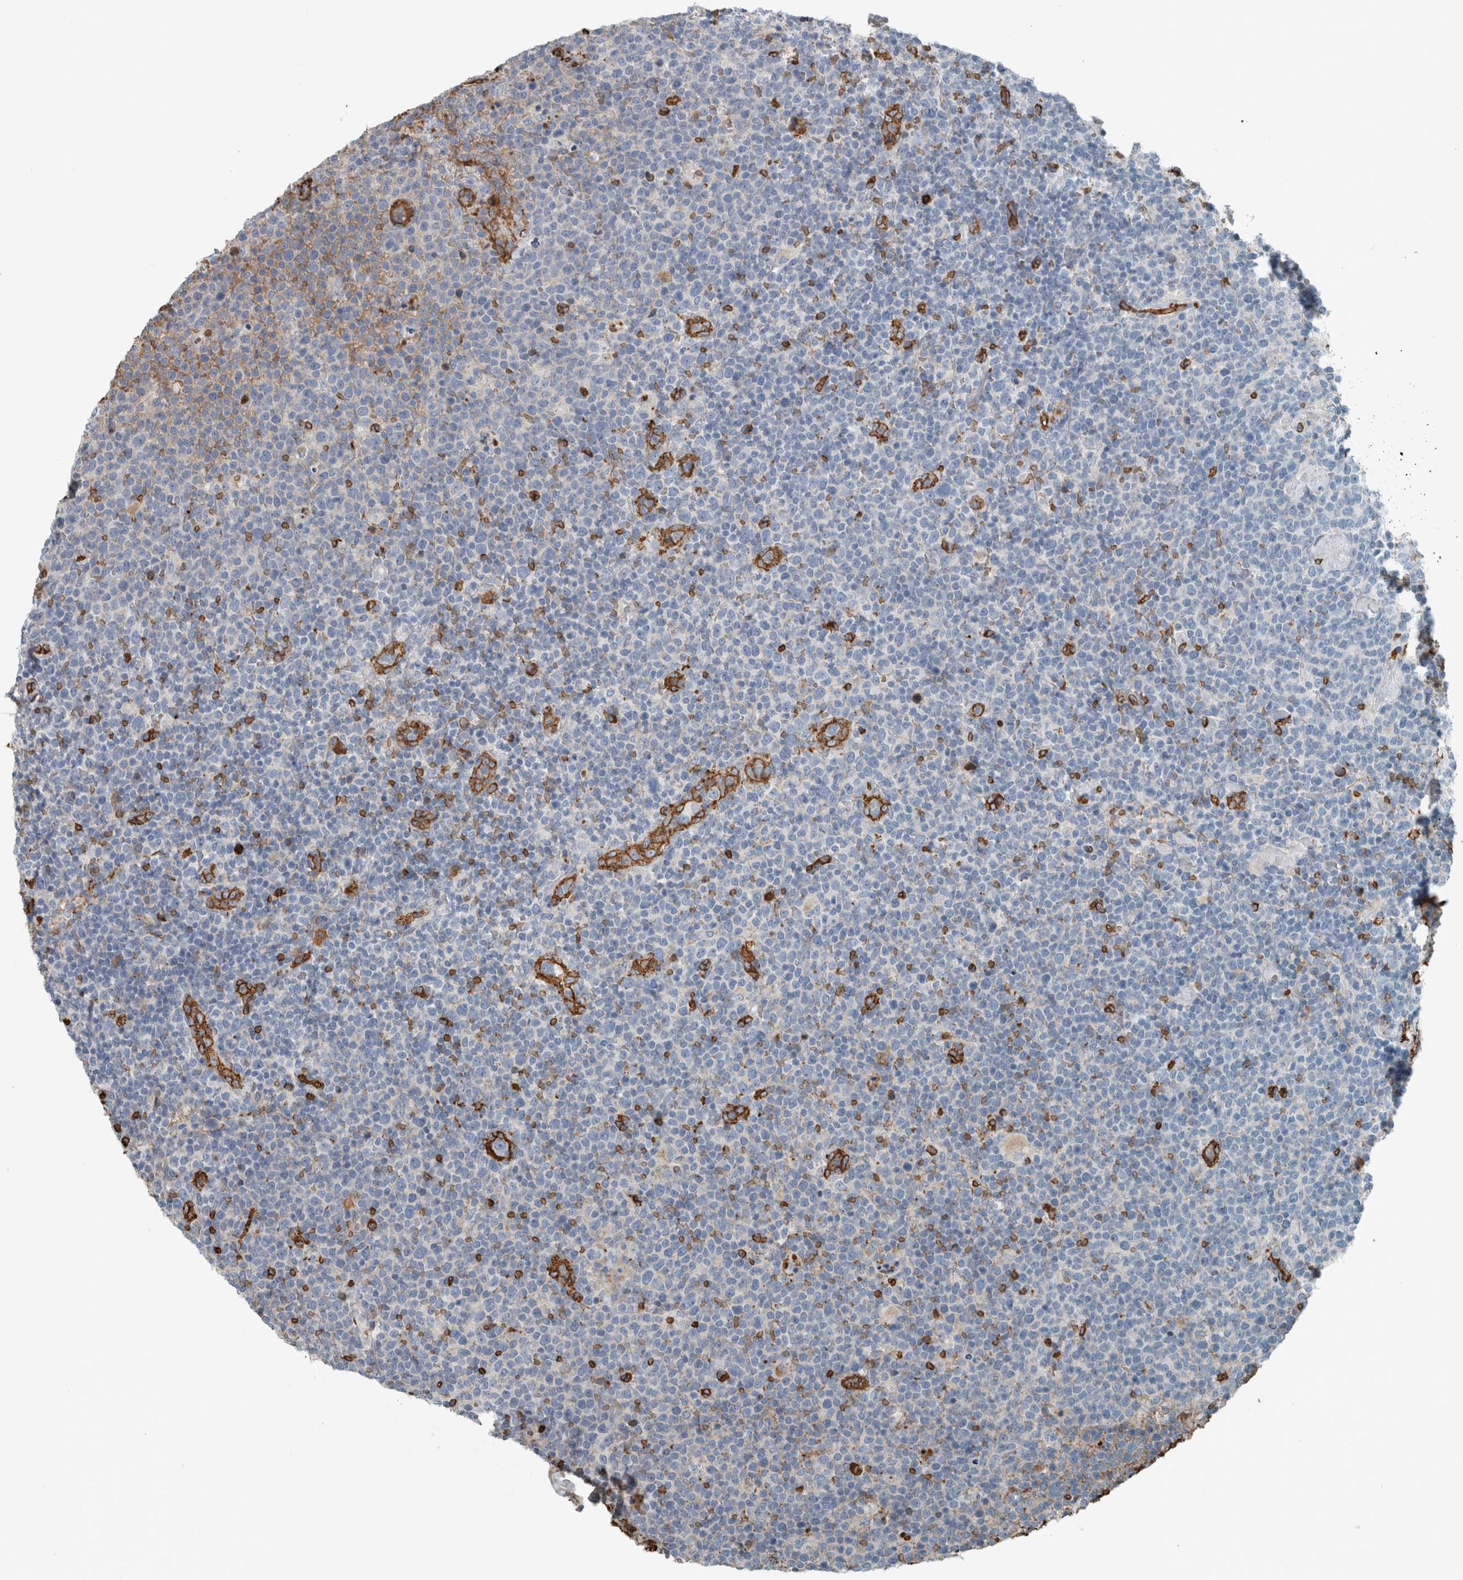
{"staining": {"intensity": "negative", "quantity": "none", "location": "none"}, "tissue": "lymphoma", "cell_type": "Tumor cells", "image_type": "cancer", "snomed": [{"axis": "morphology", "description": "Malignant lymphoma, non-Hodgkin's type, High grade"}, {"axis": "topography", "description": "Lymph node"}], "caption": "An immunohistochemistry image of lymphoma is shown. There is no staining in tumor cells of lymphoma. (DAB (3,3'-diaminobenzidine) immunohistochemistry with hematoxylin counter stain).", "gene": "LBP", "patient": {"sex": "male", "age": 61}}